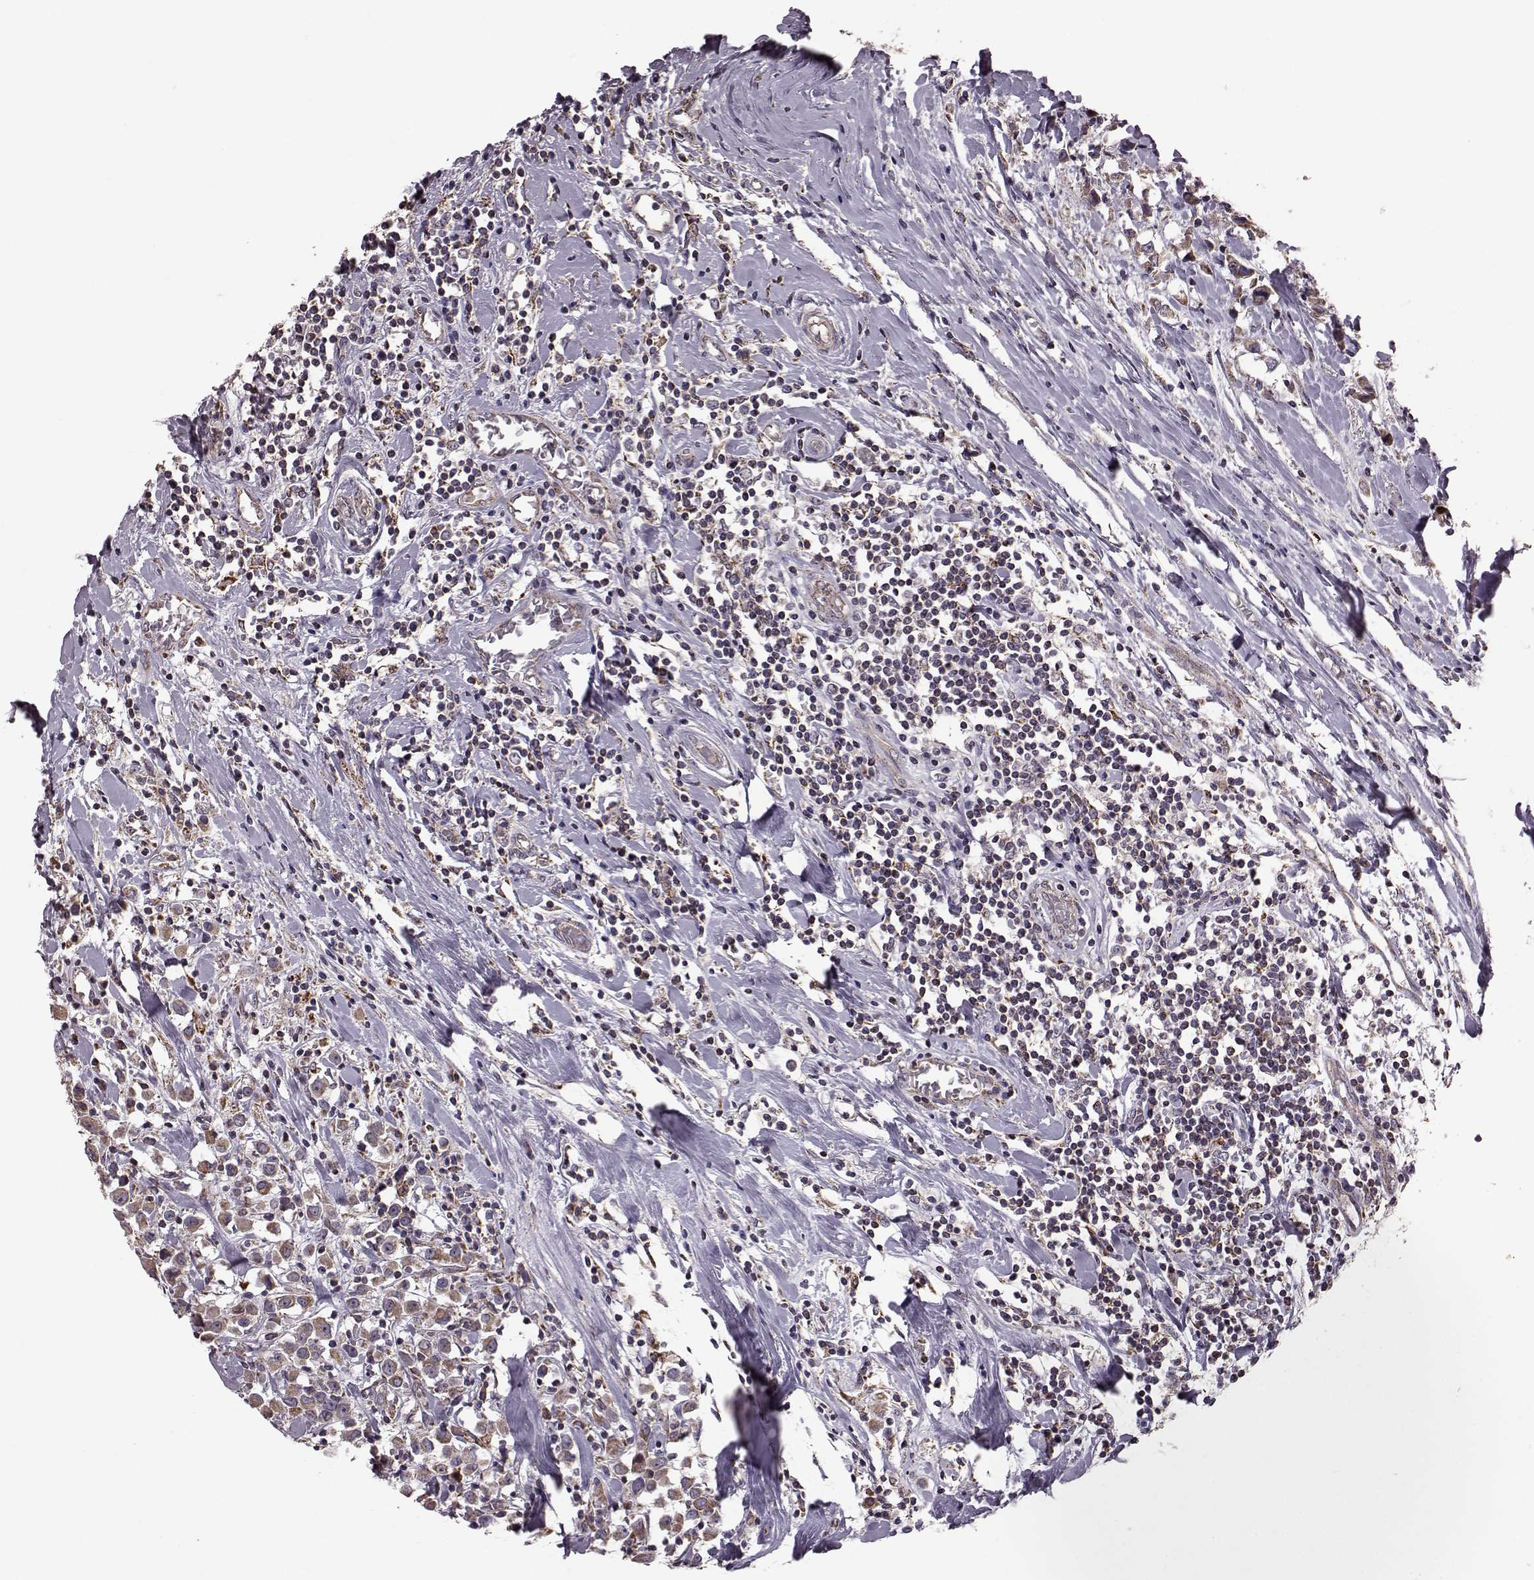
{"staining": {"intensity": "moderate", "quantity": ">75%", "location": "cytoplasmic/membranous"}, "tissue": "breast cancer", "cell_type": "Tumor cells", "image_type": "cancer", "snomed": [{"axis": "morphology", "description": "Duct carcinoma"}, {"axis": "topography", "description": "Breast"}], "caption": "High-magnification brightfield microscopy of breast invasive ductal carcinoma stained with DAB (3,3'-diaminobenzidine) (brown) and counterstained with hematoxylin (blue). tumor cells exhibit moderate cytoplasmic/membranous staining is present in about>75% of cells. The staining was performed using DAB, with brown indicating positive protein expression. Nuclei are stained blue with hematoxylin.", "gene": "PUDP", "patient": {"sex": "female", "age": 61}}